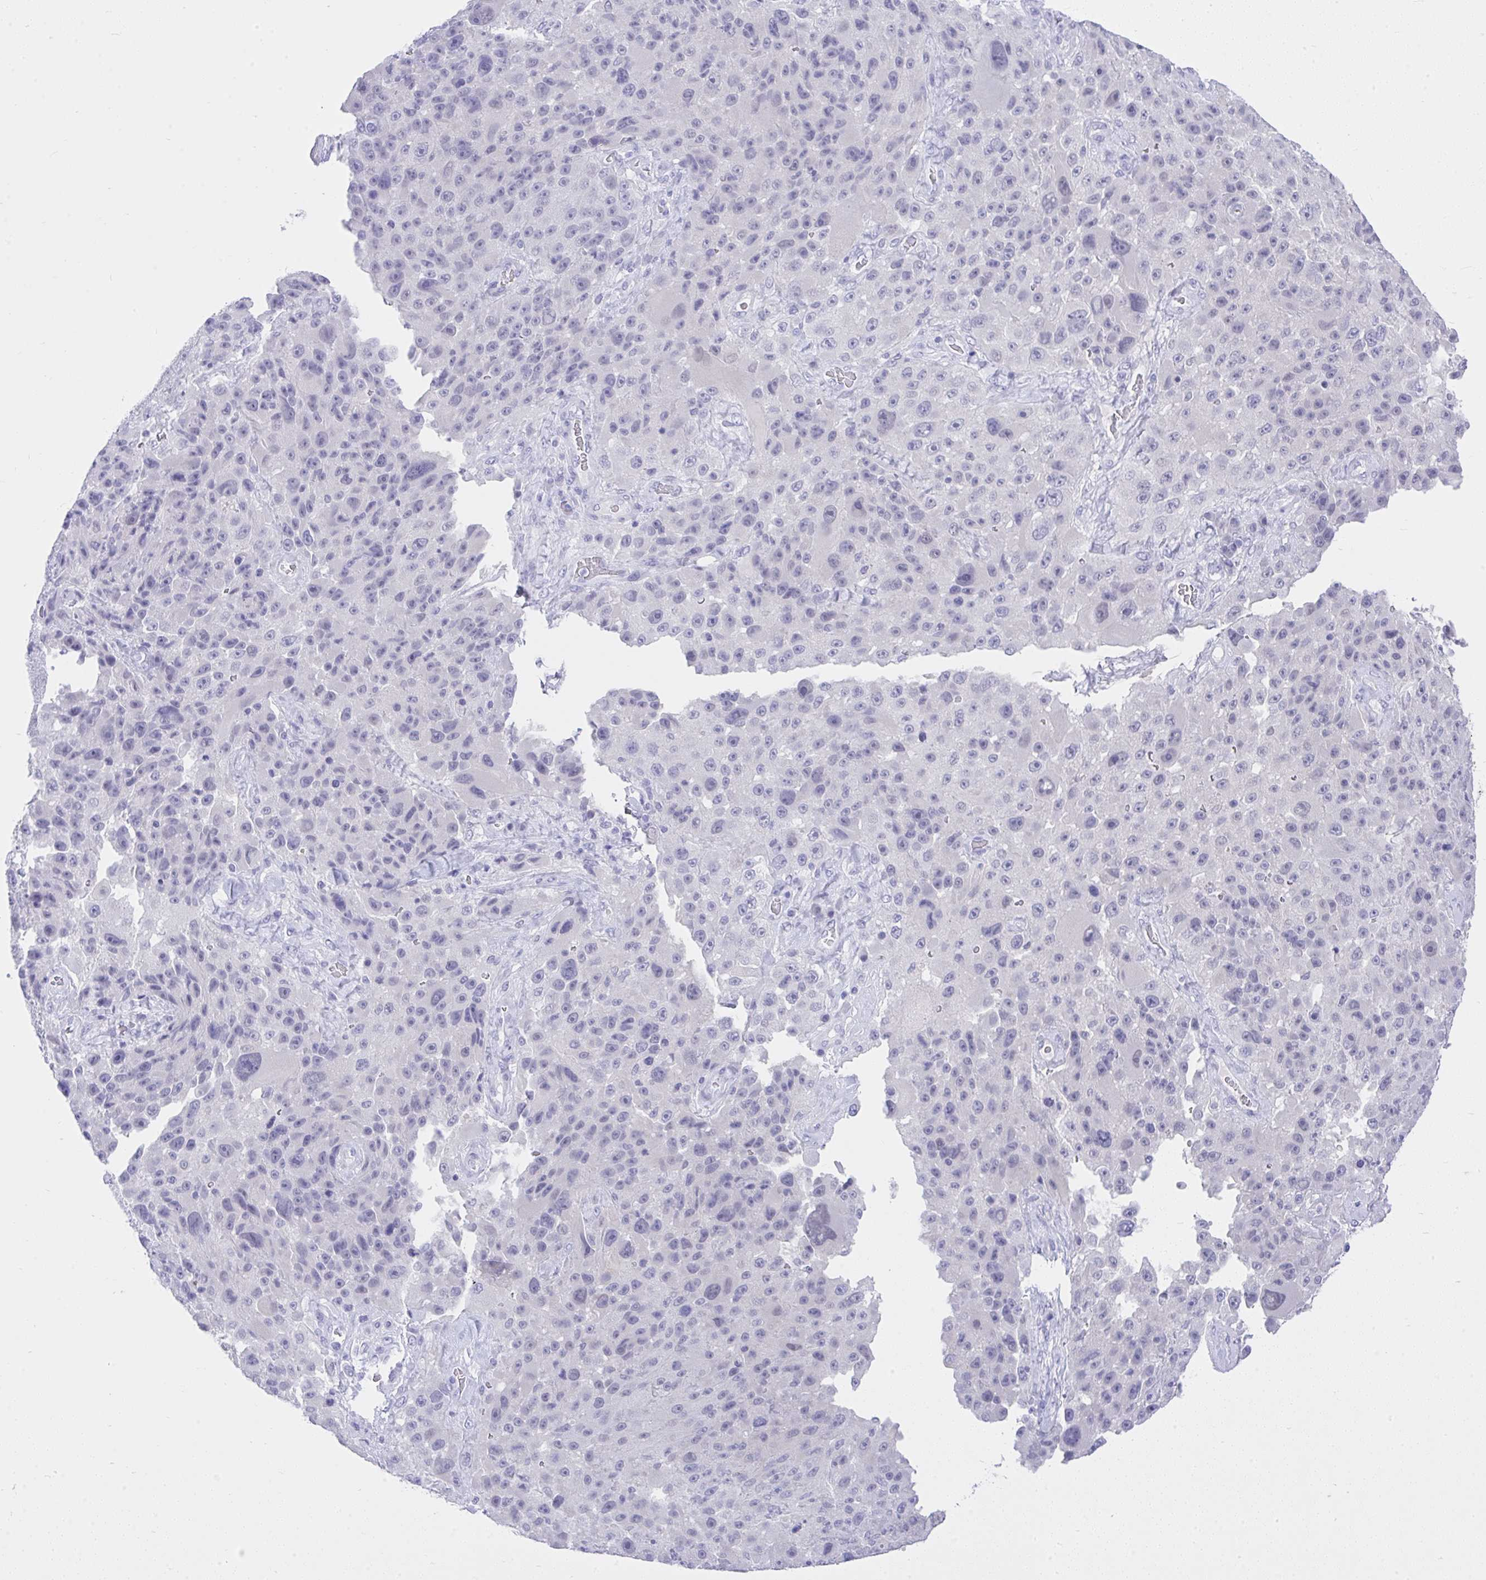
{"staining": {"intensity": "negative", "quantity": "none", "location": "none"}, "tissue": "melanoma", "cell_type": "Tumor cells", "image_type": "cancer", "snomed": [{"axis": "morphology", "description": "Malignant melanoma, Metastatic site"}, {"axis": "topography", "description": "Lymph node"}], "caption": "Image shows no significant protein expression in tumor cells of melanoma.", "gene": "MS4A12", "patient": {"sex": "male", "age": 62}}